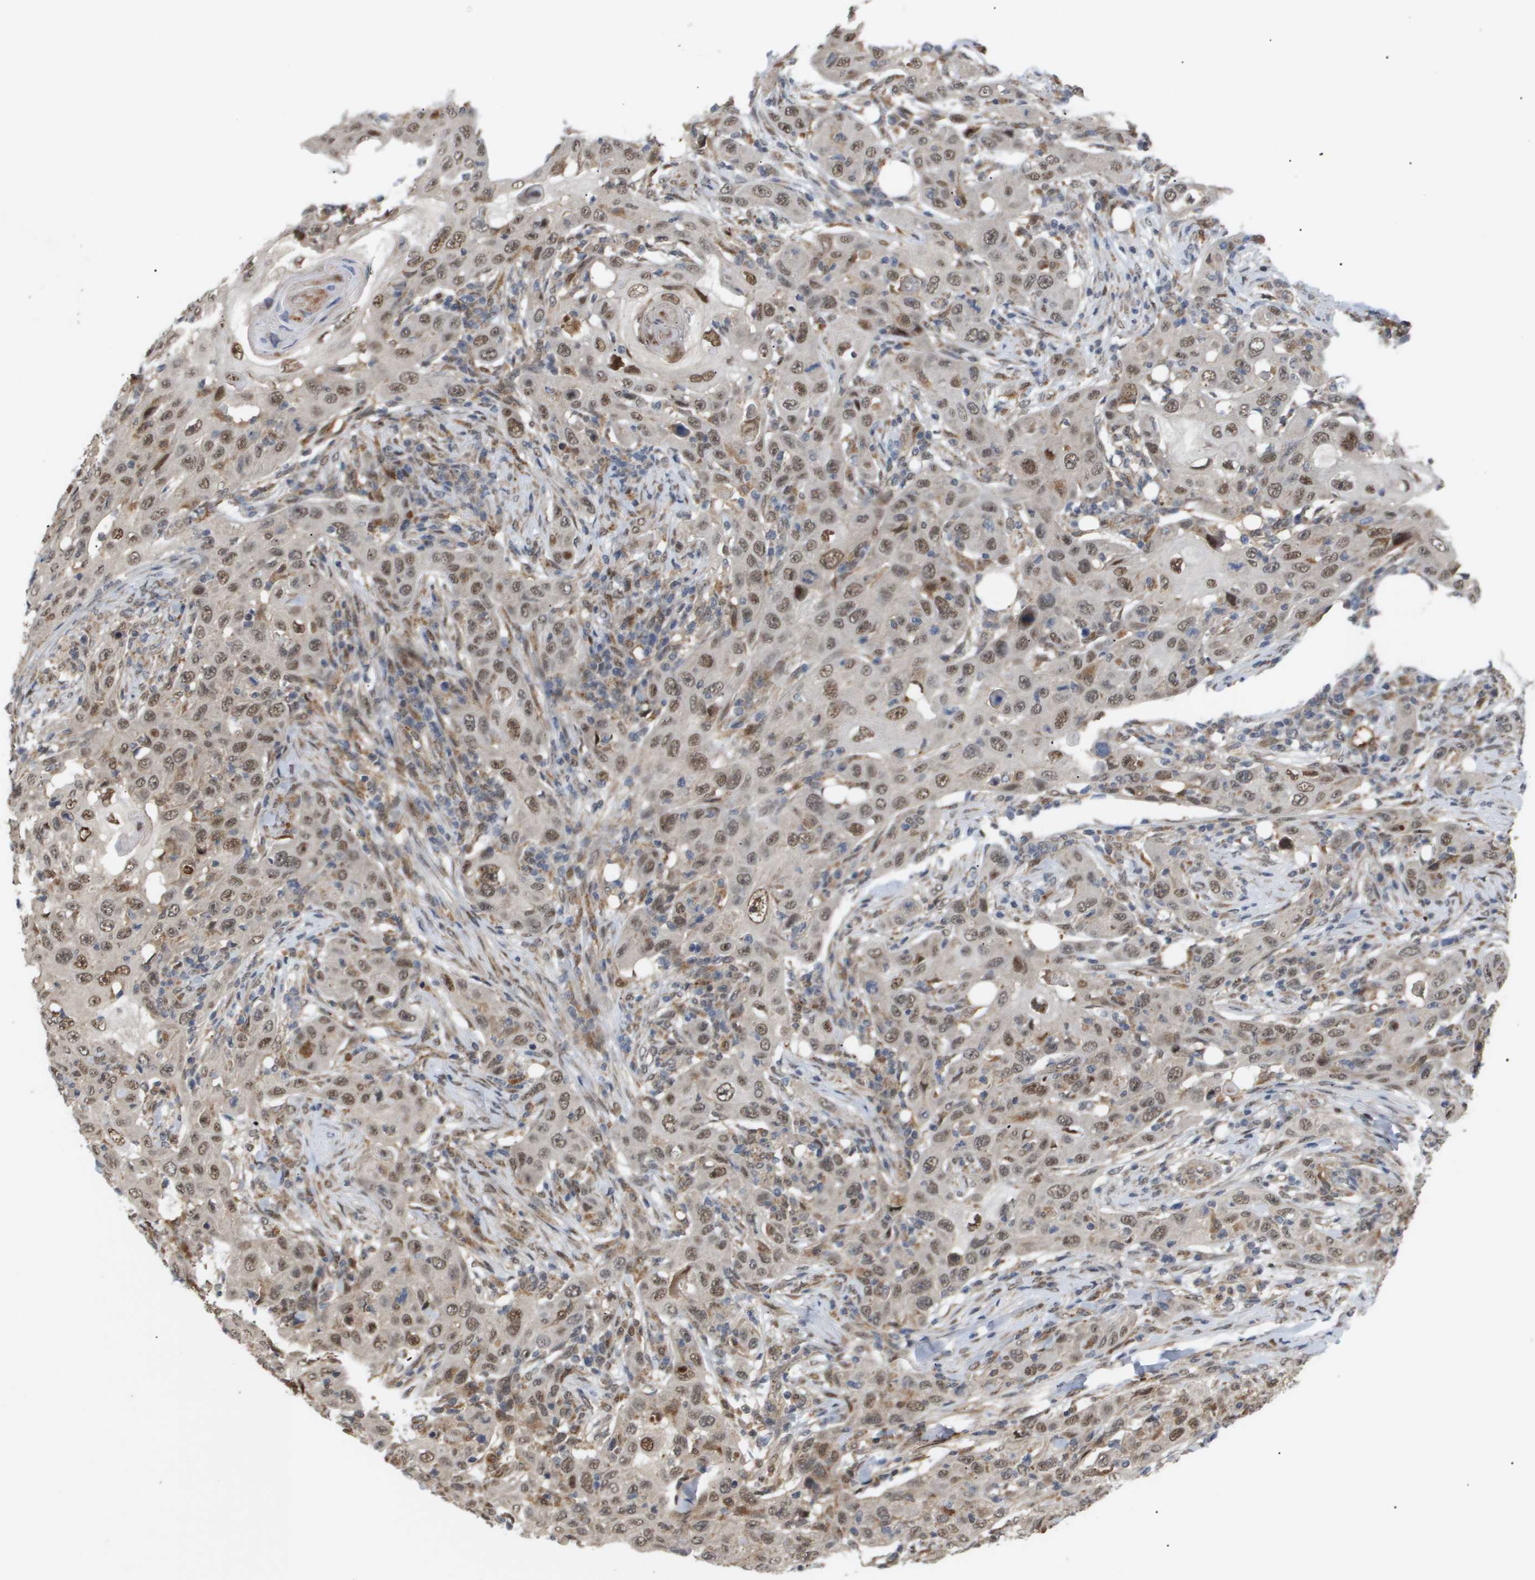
{"staining": {"intensity": "moderate", "quantity": ">75%", "location": "nuclear"}, "tissue": "skin cancer", "cell_type": "Tumor cells", "image_type": "cancer", "snomed": [{"axis": "morphology", "description": "Squamous cell carcinoma, NOS"}, {"axis": "topography", "description": "Skin"}], "caption": "The micrograph shows staining of skin squamous cell carcinoma, revealing moderate nuclear protein expression (brown color) within tumor cells.", "gene": "PDGFB", "patient": {"sex": "female", "age": 88}}